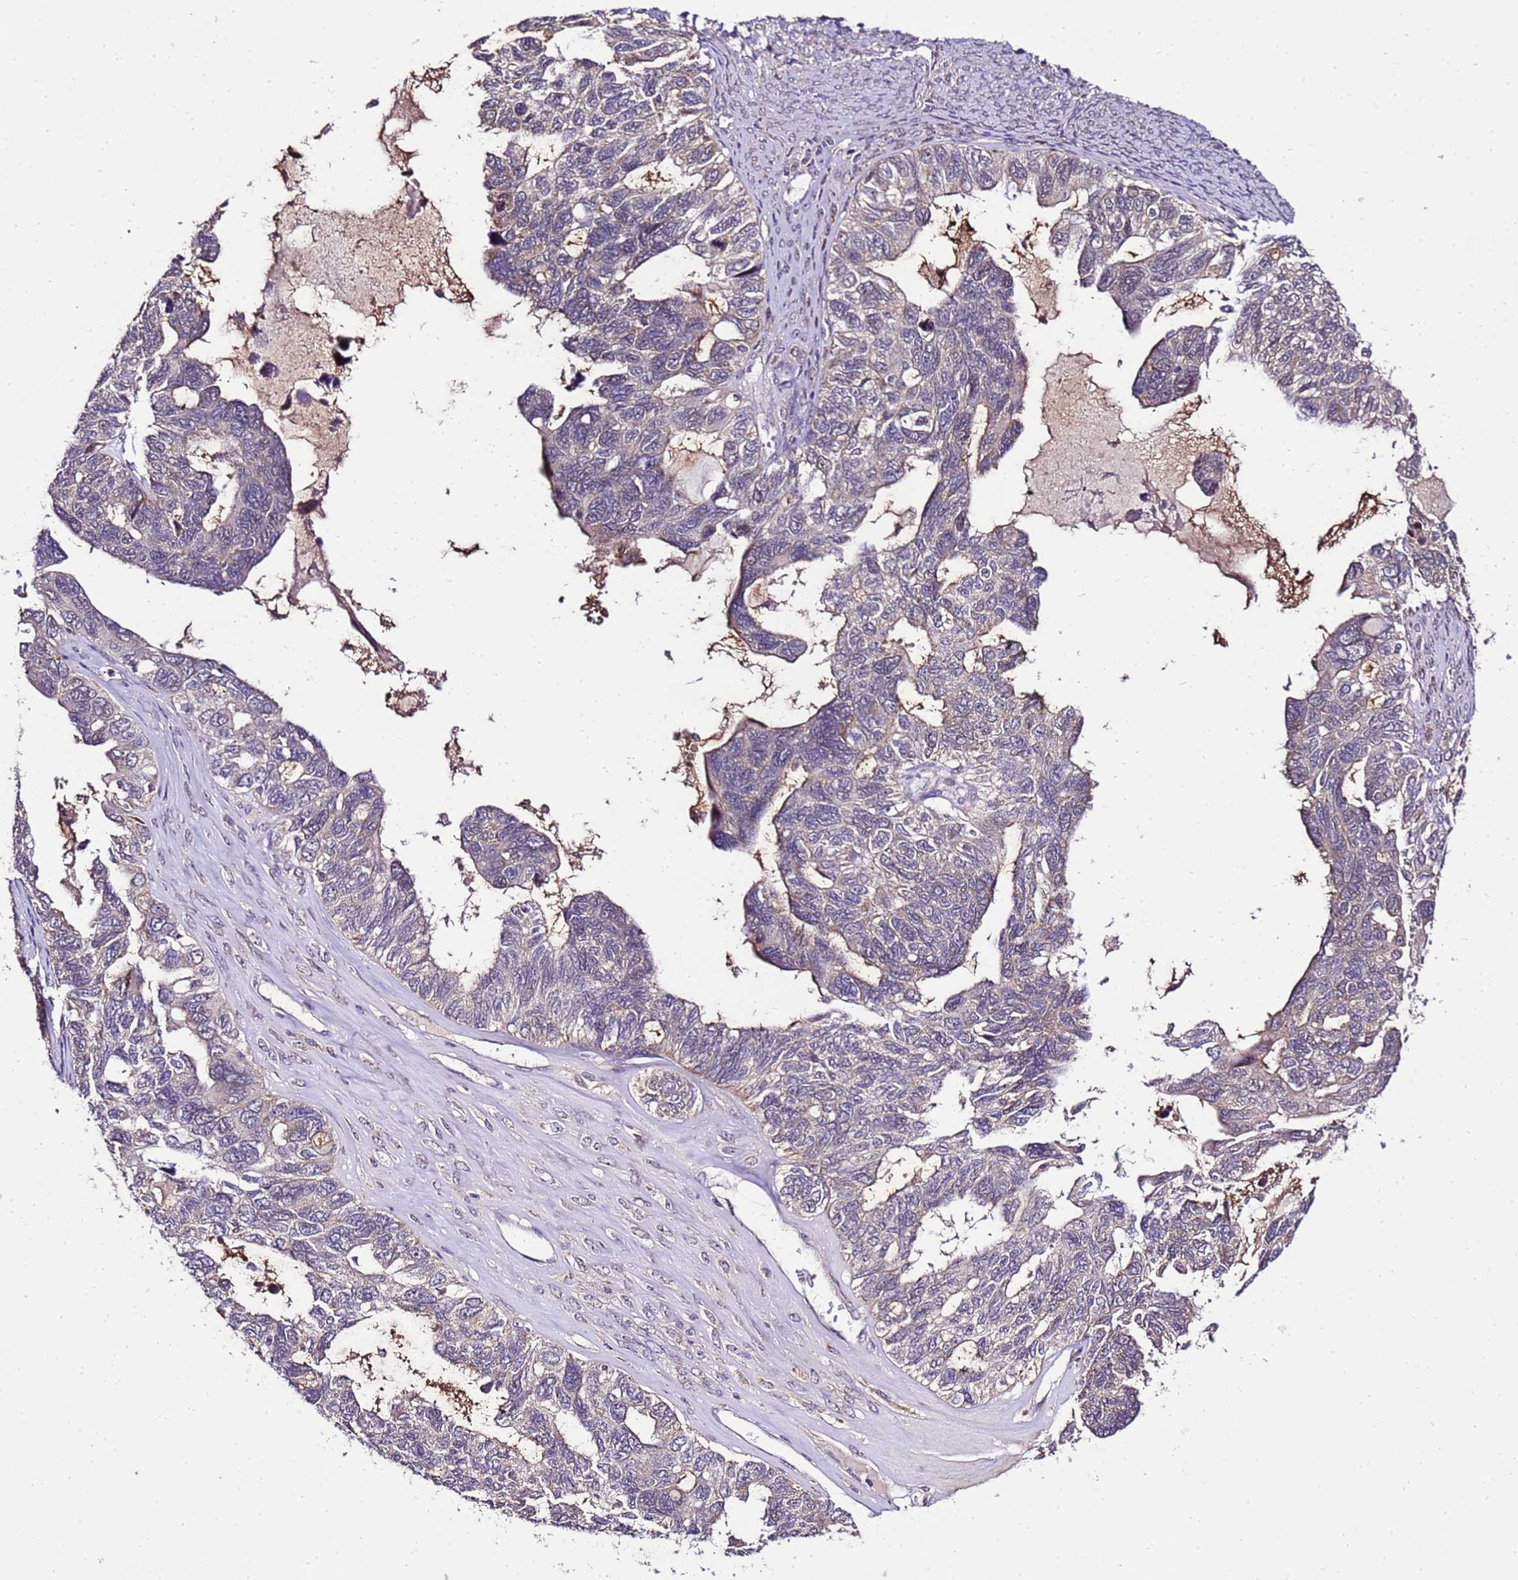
{"staining": {"intensity": "weak", "quantity": "<25%", "location": "cytoplasmic/membranous"}, "tissue": "ovarian cancer", "cell_type": "Tumor cells", "image_type": "cancer", "snomed": [{"axis": "morphology", "description": "Cystadenocarcinoma, serous, NOS"}, {"axis": "topography", "description": "Ovary"}], "caption": "The image displays no significant expression in tumor cells of ovarian cancer (serous cystadenocarcinoma).", "gene": "ZNF329", "patient": {"sex": "female", "age": 79}}